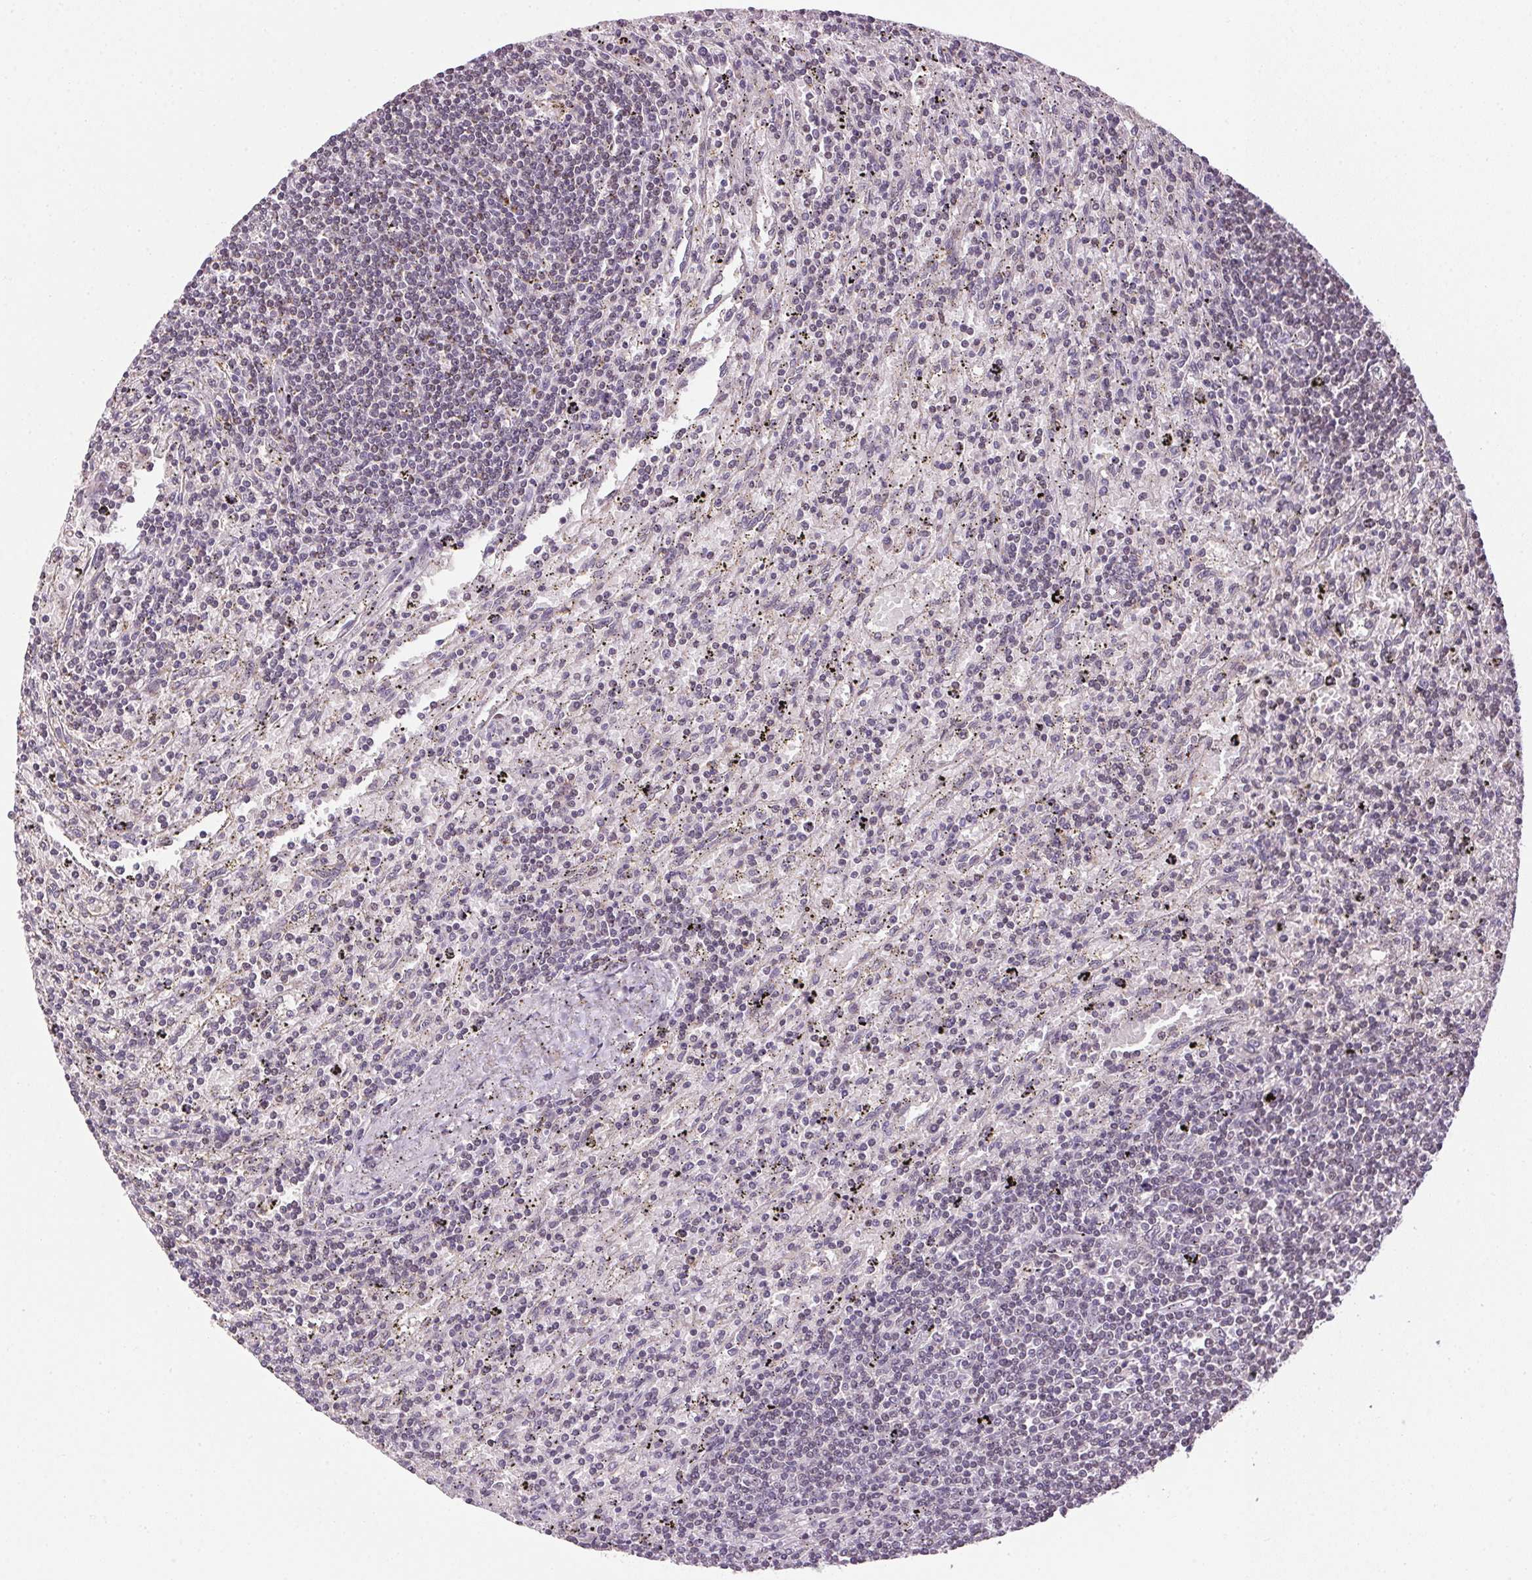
{"staining": {"intensity": "negative", "quantity": "none", "location": "none"}, "tissue": "lymphoma", "cell_type": "Tumor cells", "image_type": "cancer", "snomed": [{"axis": "morphology", "description": "Malignant lymphoma, non-Hodgkin's type, Low grade"}, {"axis": "topography", "description": "Spleen"}], "caption": "Tumor cells show no significant expression in lymphoma.", "gene": "SC5D", "patient": {"sex": "male", "age": 76}}